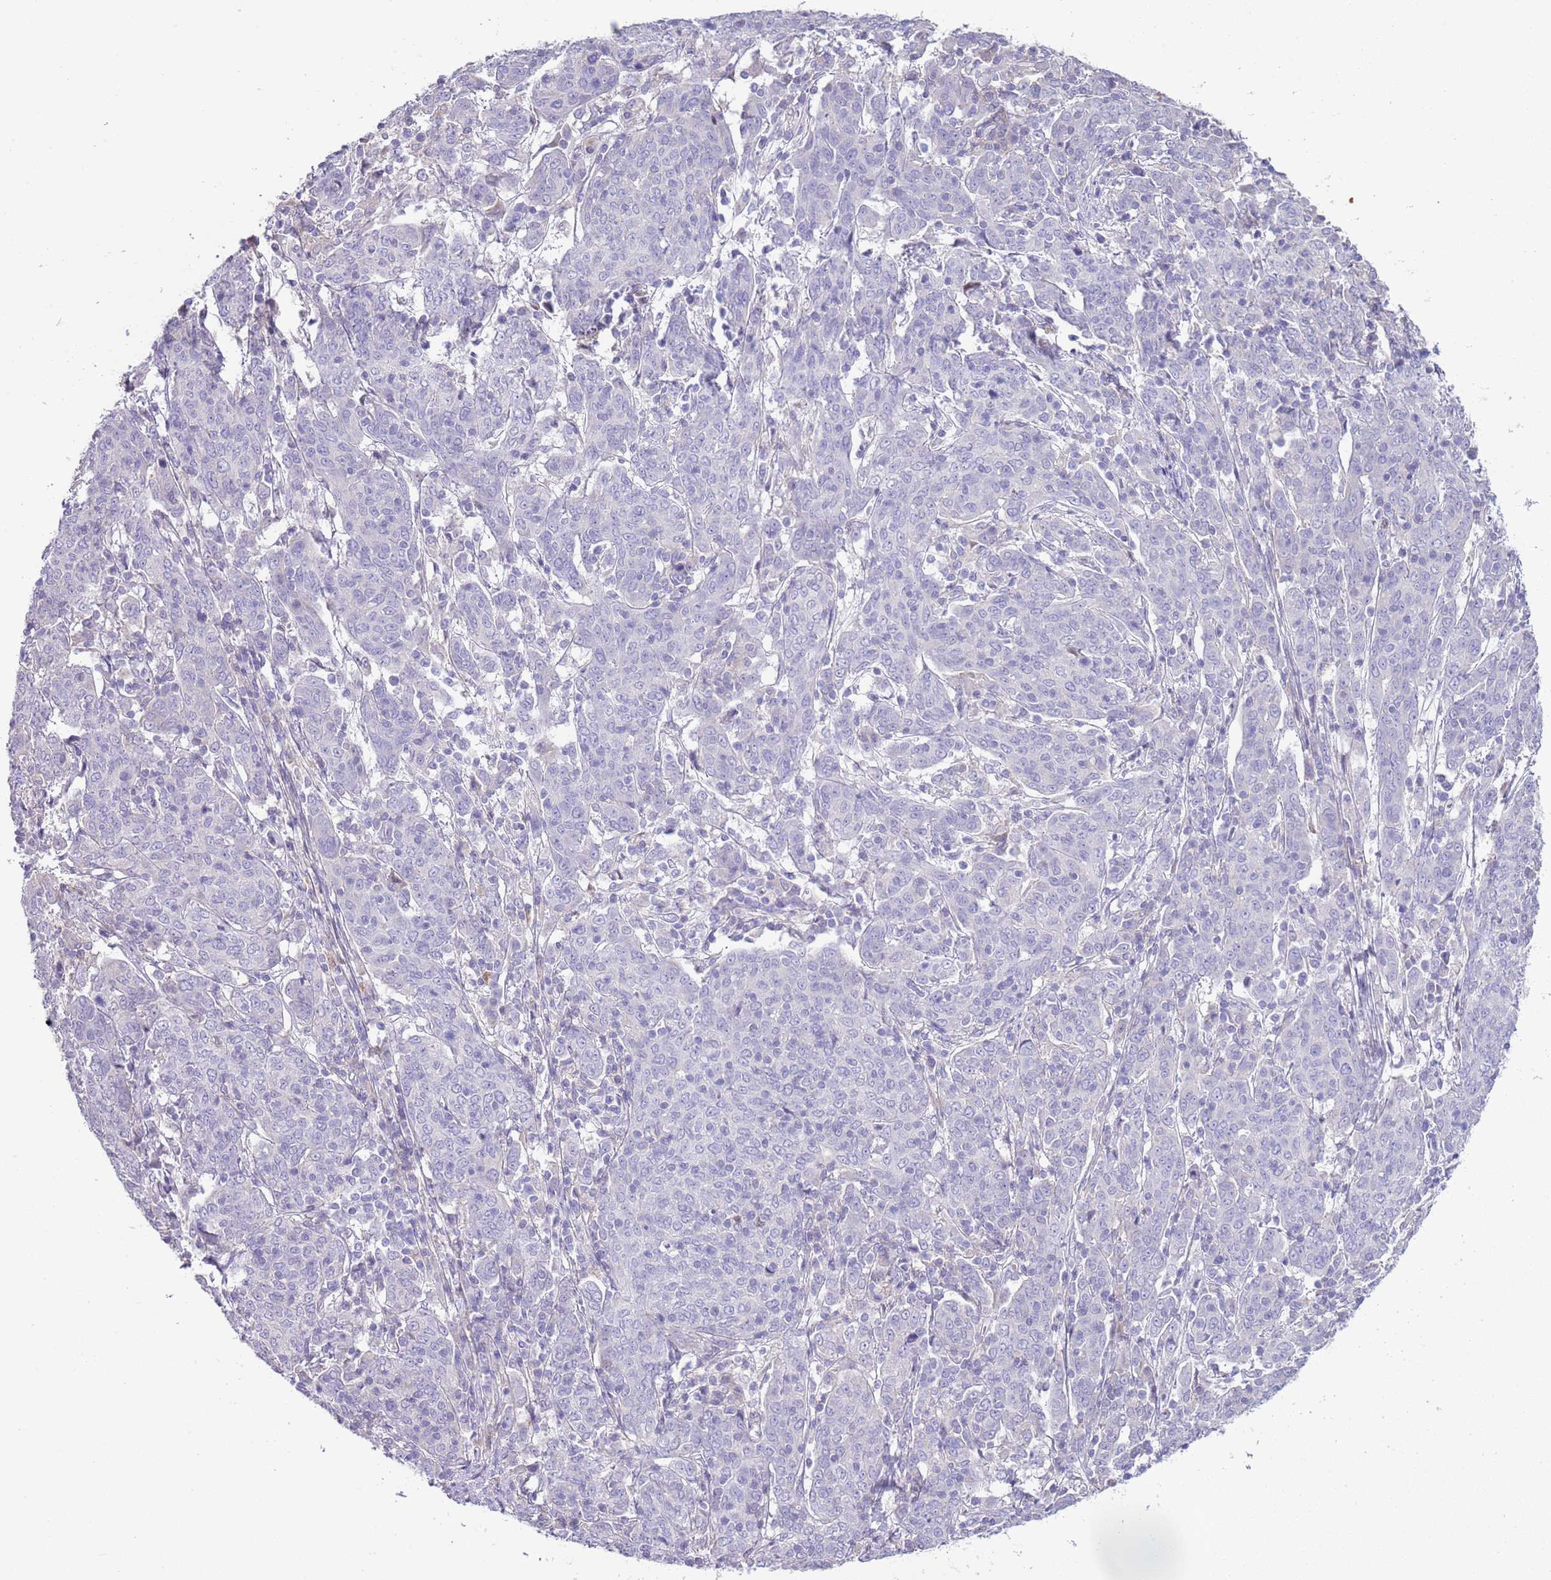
{"staining": {"intensity": "negative", "quantity": "none", "location": "none"}, "tissue": "cervical cancer", "cell_type": "Tumor cells", "image_type": "cancer", "snomed": [{"axis": "morphology", "description": "Squamous cell carcinoma, NOS"}, {"axis": "topography", "description": "Cervix"}], "caption": "This is a photomicrograph of immunohistochemistry (IHC) staining of squamous cell carcinoma (cervical), which shows no expression in tumor cells.", "gene": "ABHD17C", "patient": {"sex": "female", "age": 67}}